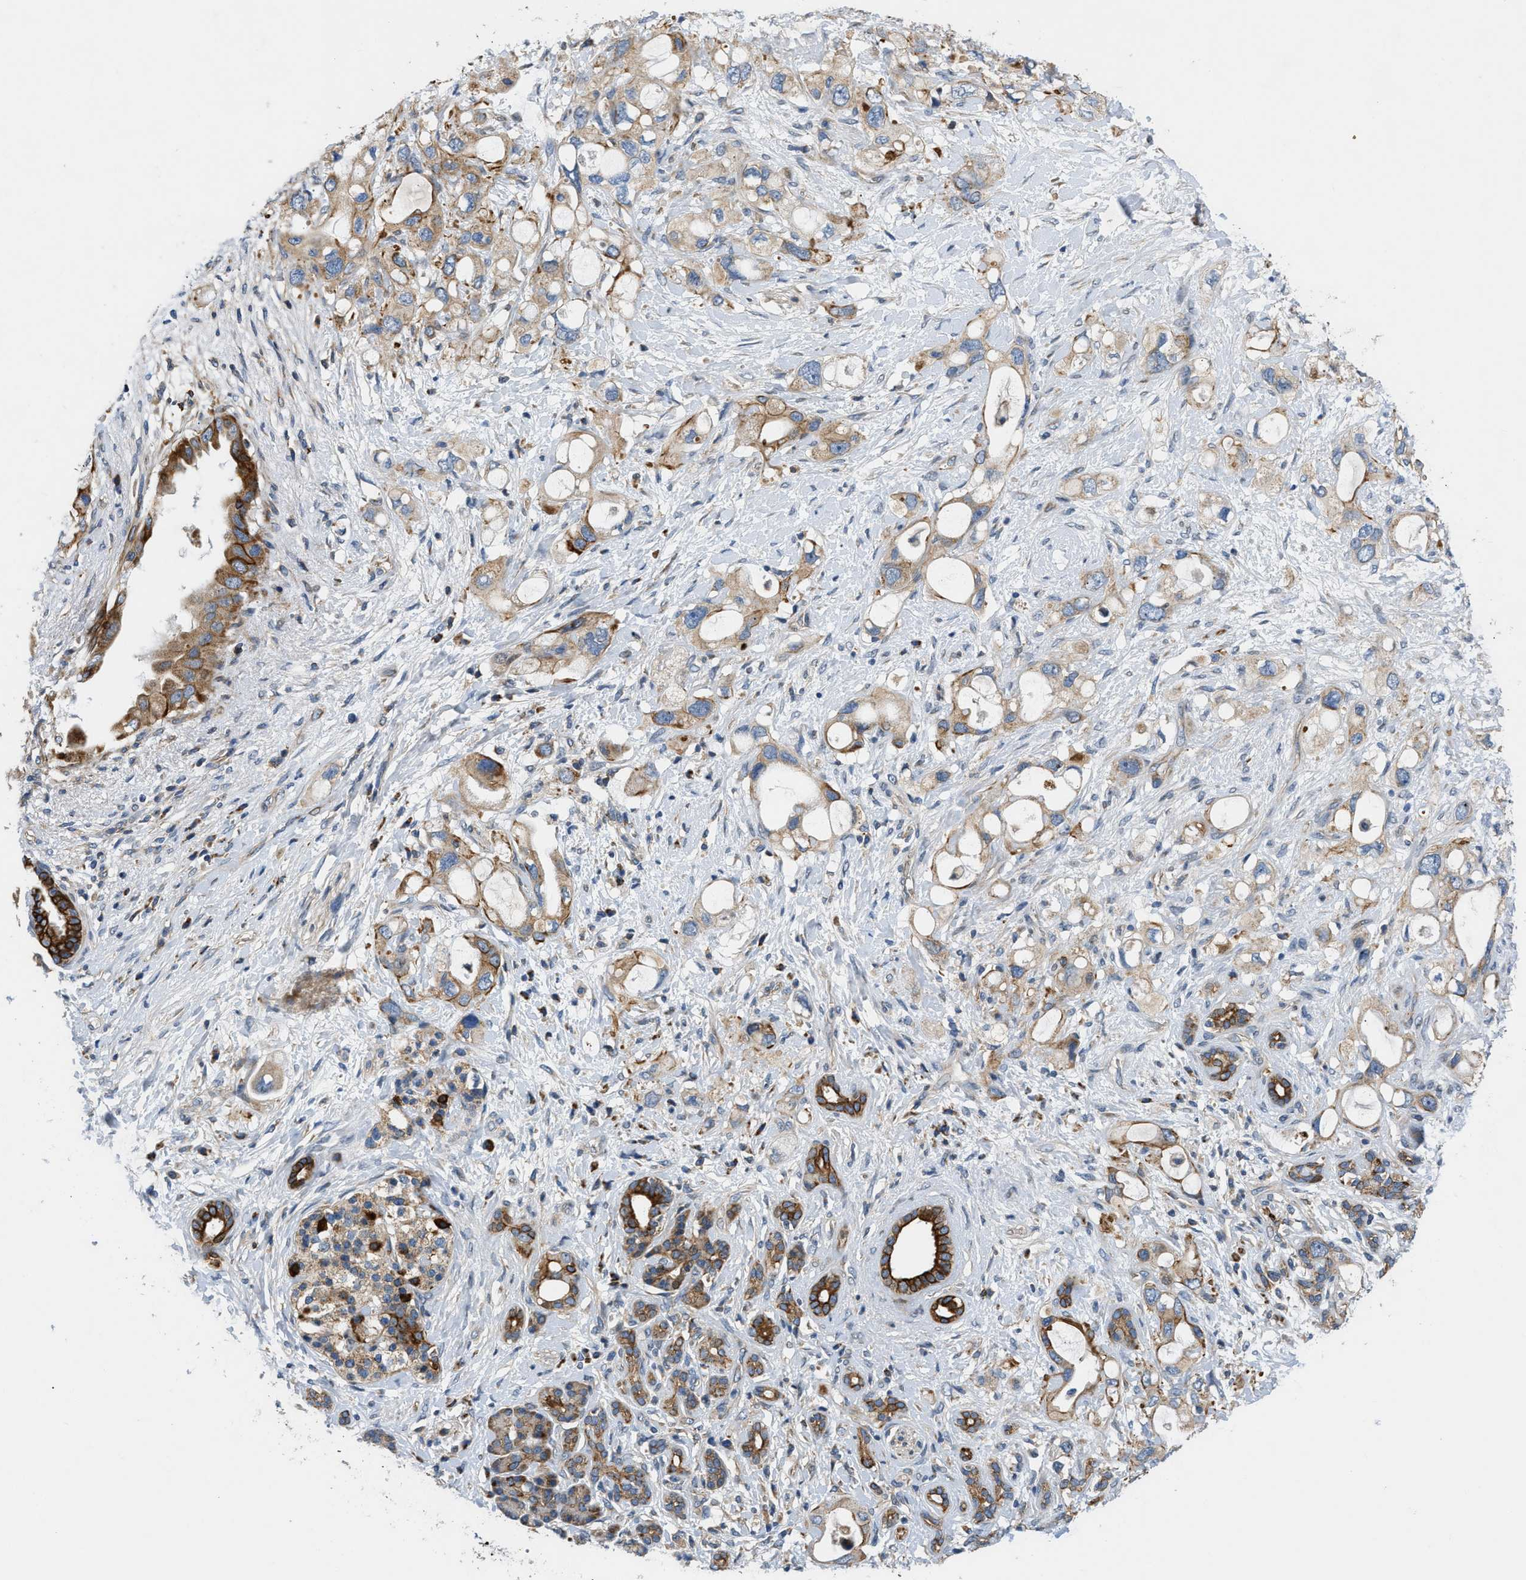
{"staining": {"intensity": "moderate", "quantity": "25%-75%", "location": "cytoplasmic/membranous"}, "tissue": "pancreatic cancer", "cell_type": "Tumor cells", "image_type": "cancer", "snomed": [{"axis": "morphology", "description": "Adenocarcinoma, NOS"}, {"axis": "topography", "description": "Pancreas"}], "caption": "High-power microscopy captured an immunohistochemistry (IHC) micrograph of pancreatic adenocarcinoma, revealing moderate cytoplasmic/membranous positivity in about 25%-75% of tumor cells.", "gene": "DHODH", "patient": {"sex": "female", "age": 56}}